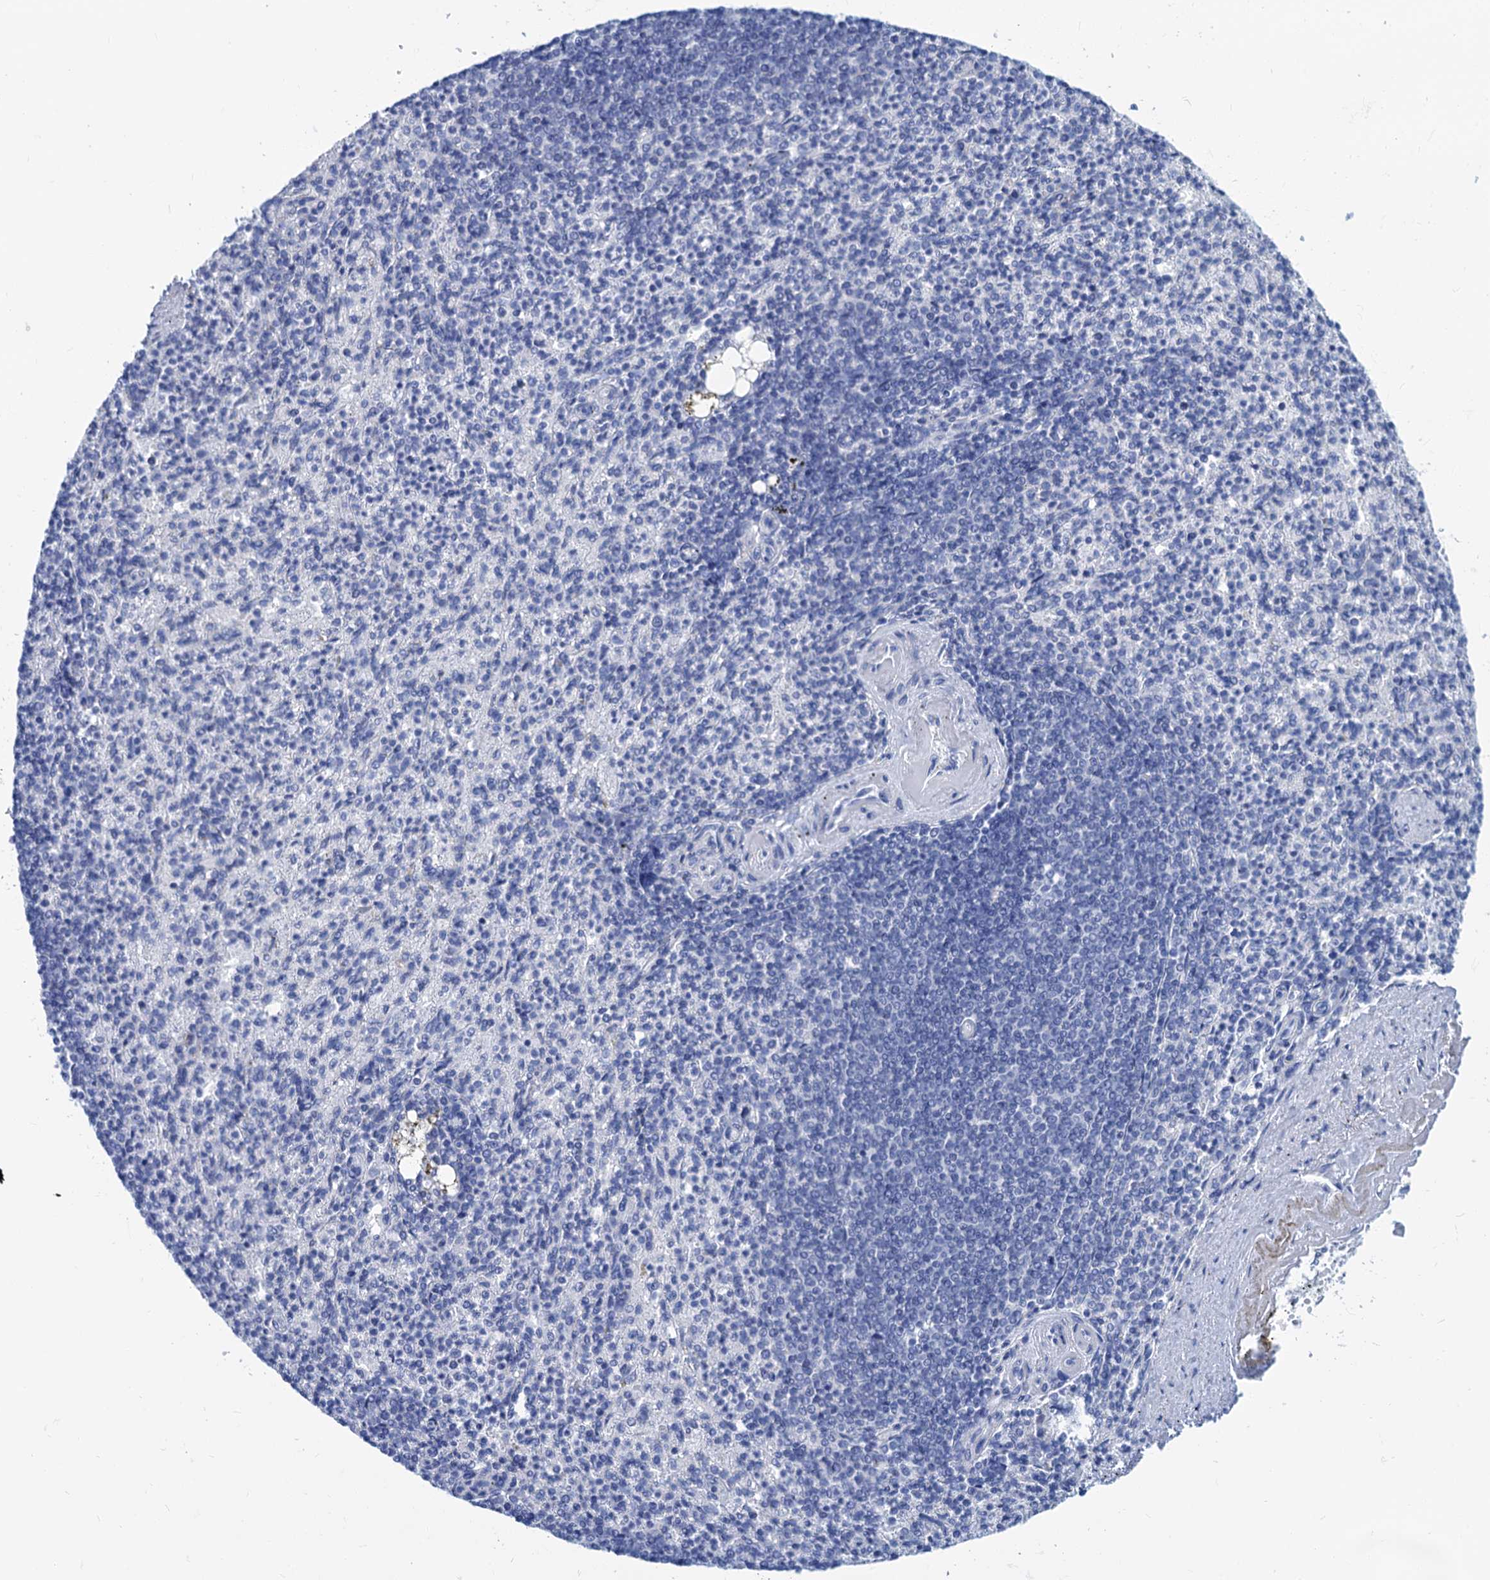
{"staining": {"intensity": "negative", "quantity": "none", "location": "none"}, "tissue": "spleen", "cell_type": "Cells in red pulp", "image_type": "normal", "snomed": [{"axis": "morphology", "description": "Normal tissue, NOS"}, {"axis": "topography", "description": "Spleen"}], "caption": "Immunohistochemistry (IHC) photomicrograph of benign spleen stained for a protein (brown), which reveals no positivity in cells in red pulp. (Stains: DAB immunohistochemistry (IHC) with hematoxylin counter stain, Microscopy: brightfield microscopy at high magnification).", "gene": "CABYR", "patient": {"sex": "female", "age": 74}}